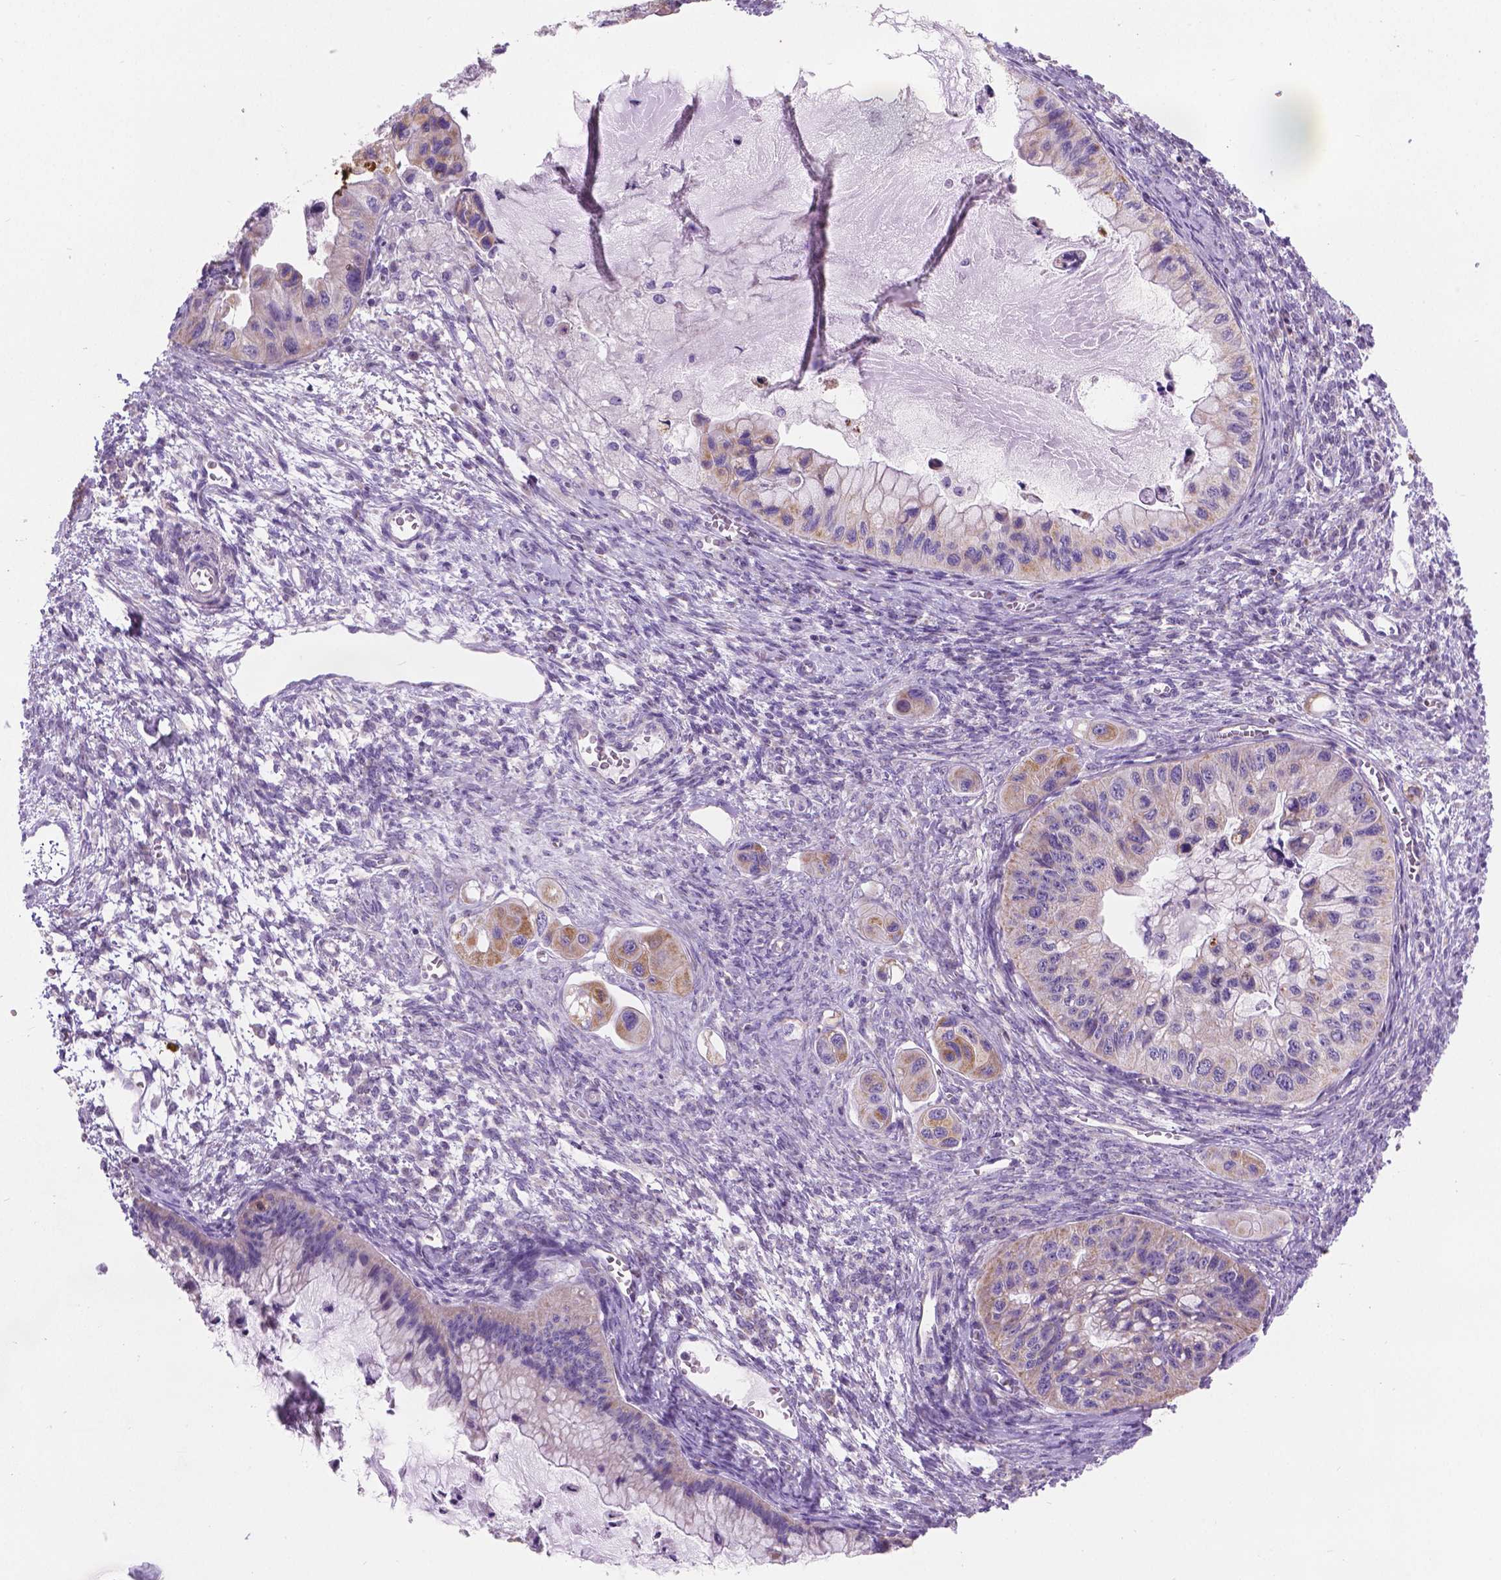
{"staining": {"intensity": "negative", "quantity": "none", "location": "none"}, "tissue": "ovarian cancer", "cell_type": "Tumor cells", "image_type": "cancer", "snomed": [{"axis": "morphology", "description": "Cystadenocarcinoma, mucinous, NOS"}, {"axis": "topography", "description": "Ovary"}], "caption": "A high-resolution micrograph shows immunohistochemistry (IHC) staining of ovarian cancer, which reveals no significant expression in tumor cells.", "gene": "CSPG5", "patient": {"sex": "female", "age": 72}}